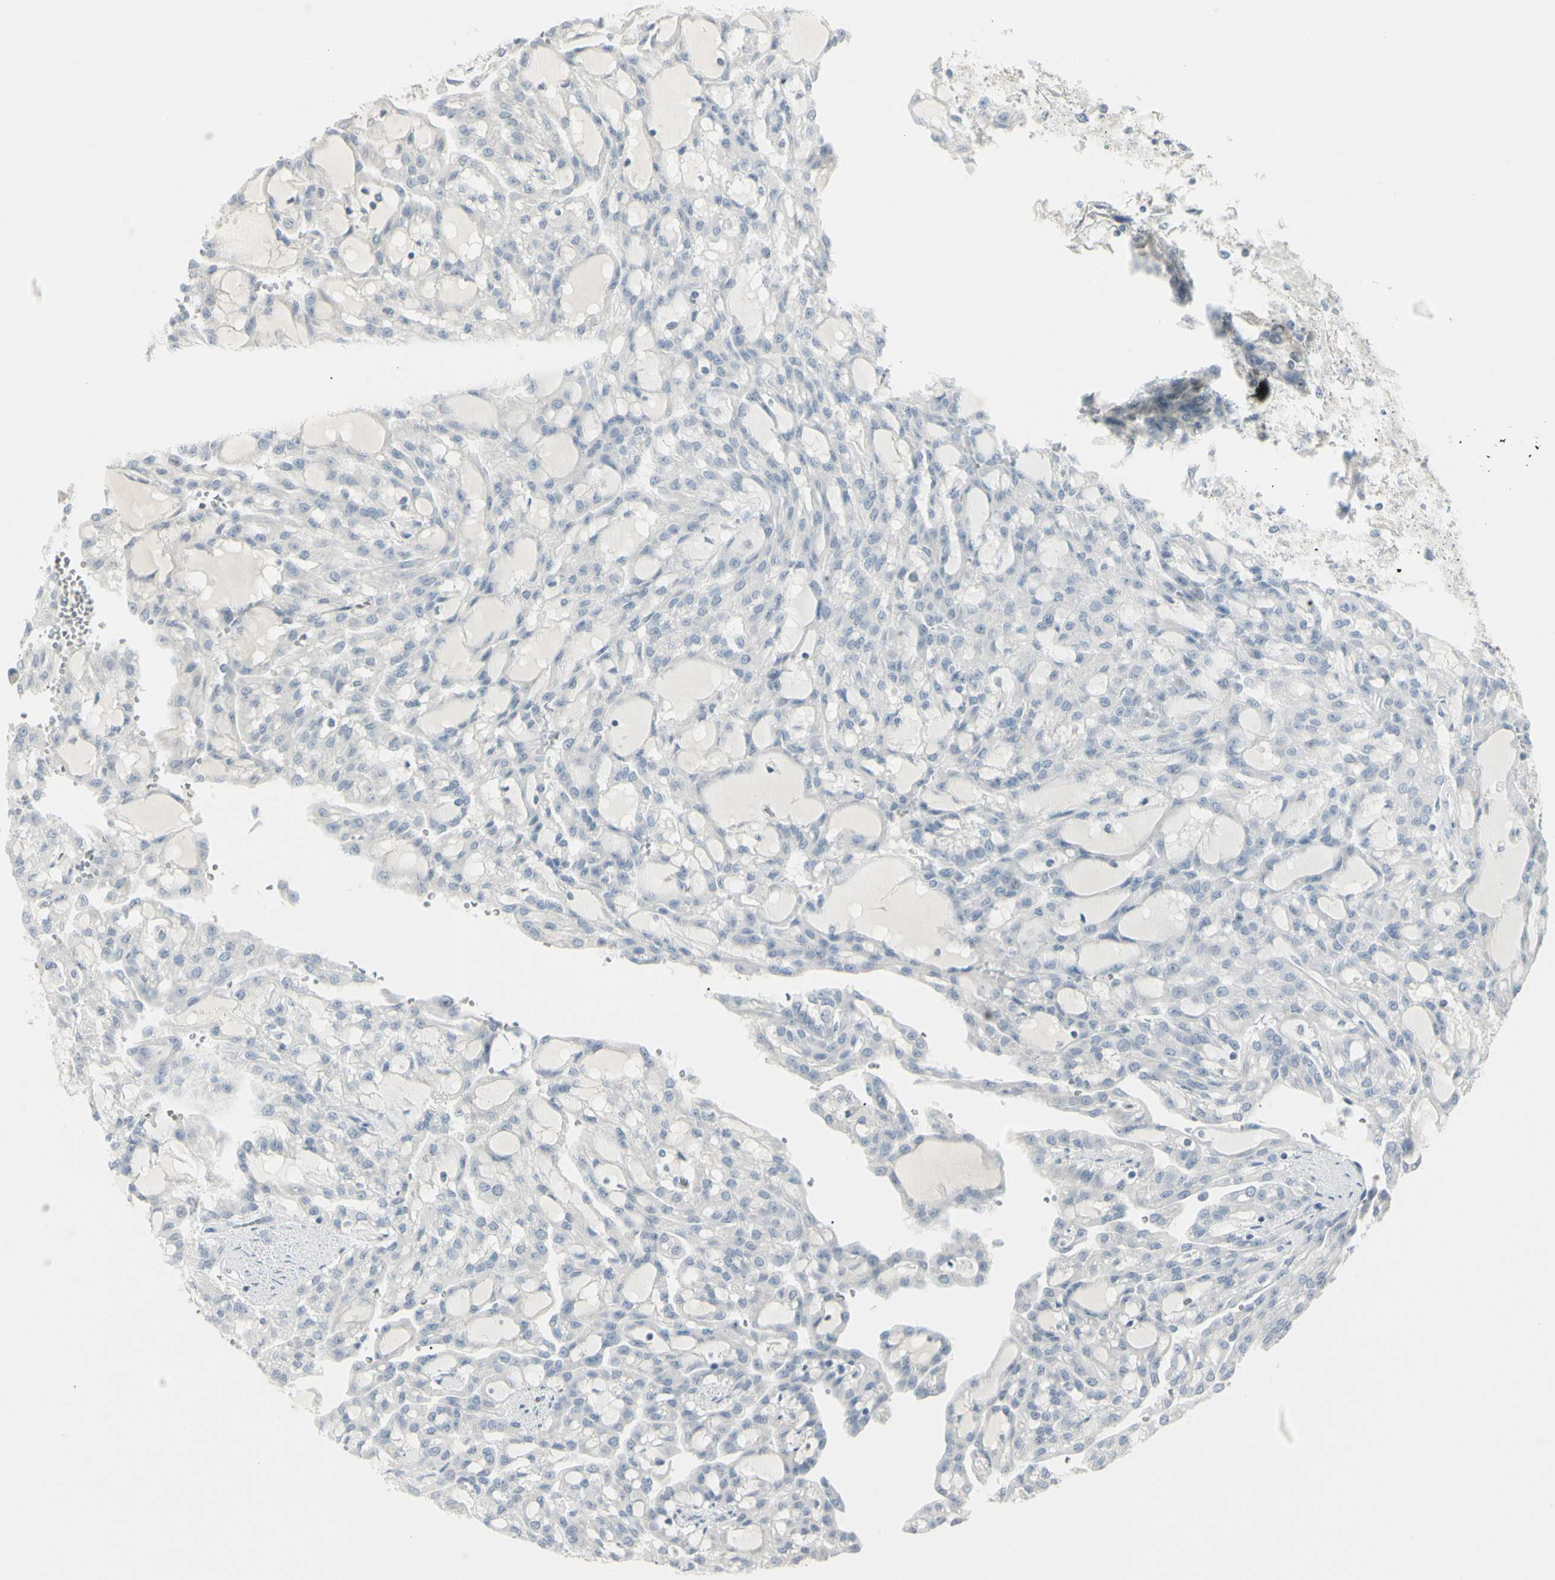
{"staining": {"intensity": "negative", "quantity": "none", "location": "none"}, "tissue": "renal cancer", "cell_type": "Tumor cells", "image_type": "cancer", "snomed": [{"axis": "morphology", "description": "Adenocarcinoma, NOS"}, {"axis": "topography", "description": "Kidney"}], "caption": "IHC of human renal adenocarcinoma displays no staining in tumor cells. (IHC, brightfield microscopy, high magnification).", "gene": "PIP", "patient": {"sex": "male", "age": 63}}